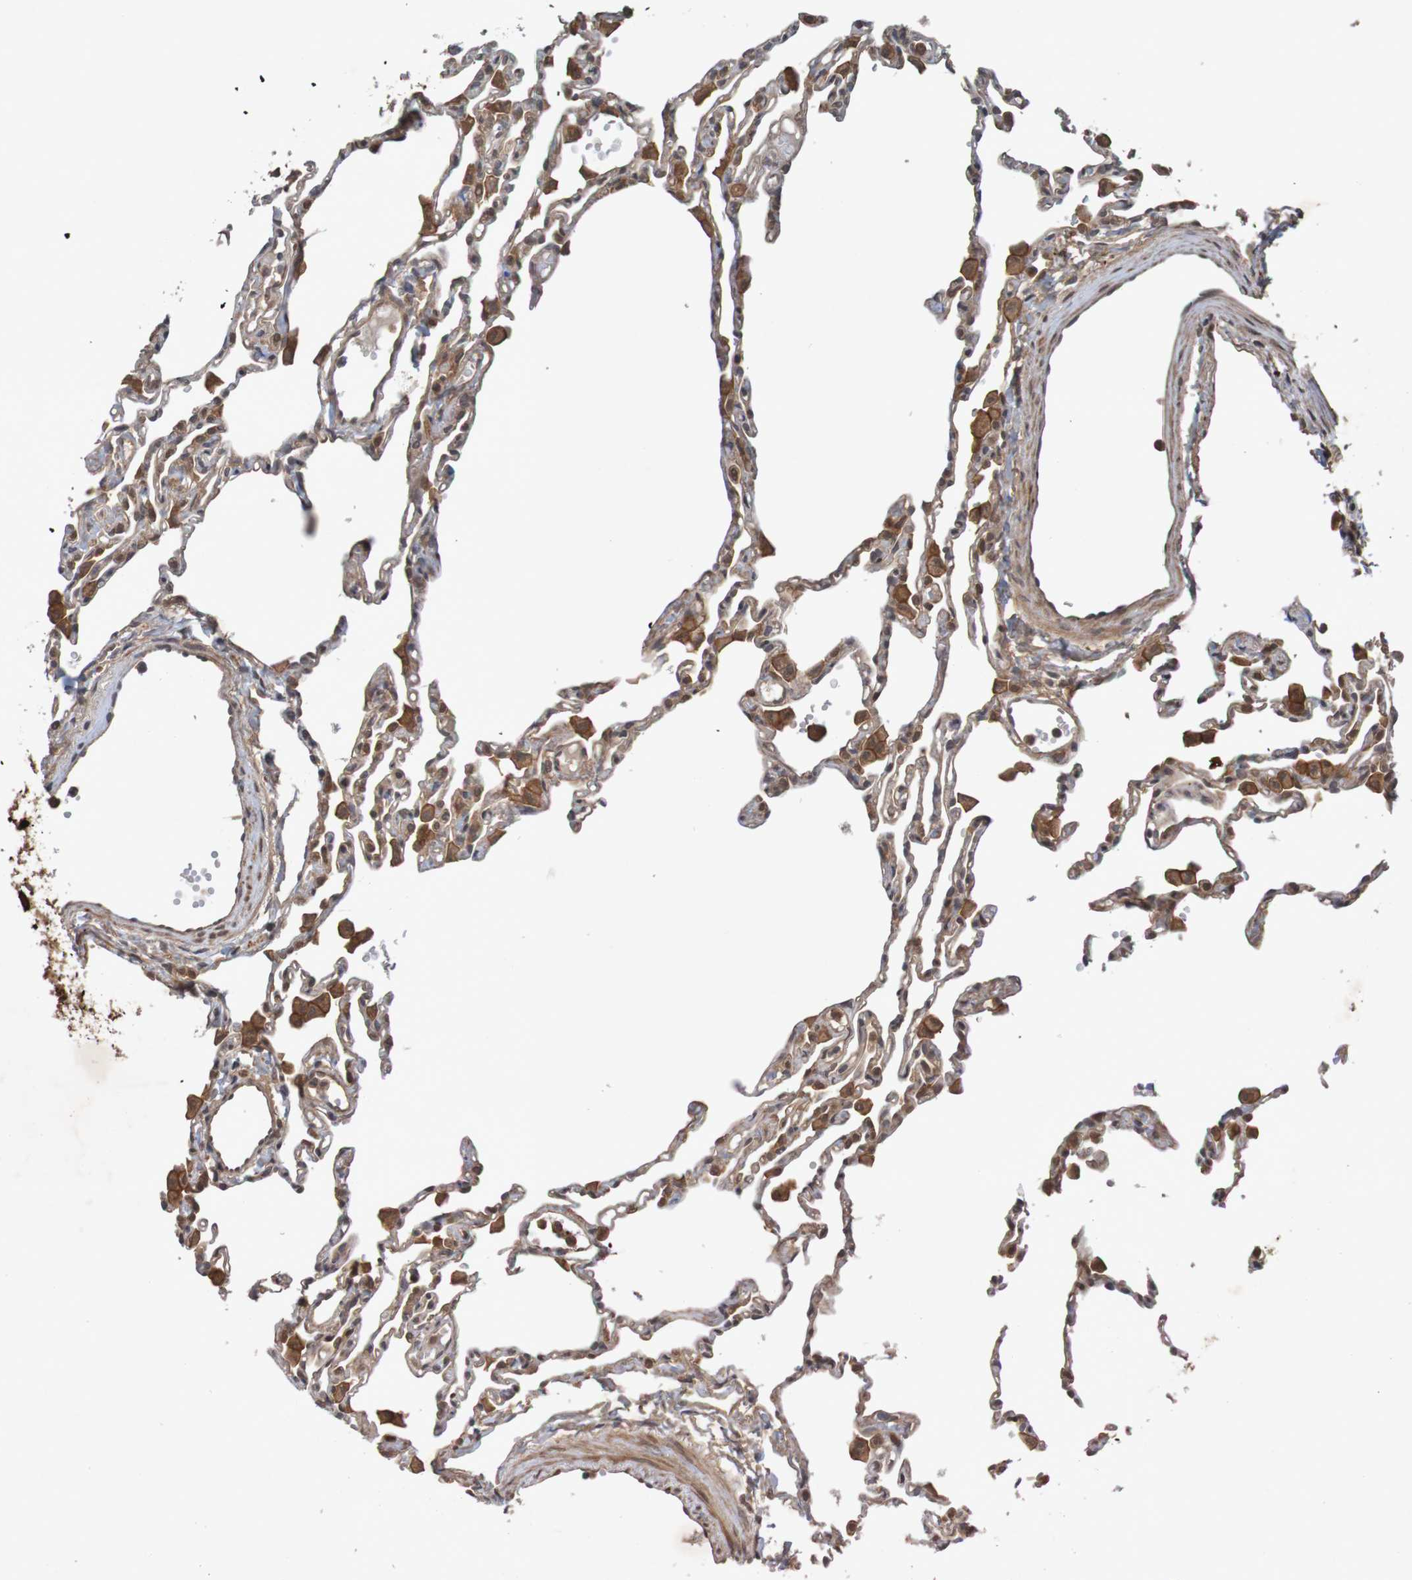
{"staining": {"intensity": "weak", "quantity": ">75%", "location": "cytoplasmic/membranous"}, "tissue": "lung", "cell_type": "Alveolar cells", "image_type": "normal", "snomed": [{"axis": "morphology", "description": "Normal tissue, NOS"}, {"axis": "topography", "description": "Lung"}], "caption": "Immunohistochemical staining of normal lung reveals low levels of weak cytoplasmic/membranous positivity in about >75% of alveolar cells.", "gene": "ARHGEF11", "patient": {"sex": "female", "age": 49}}